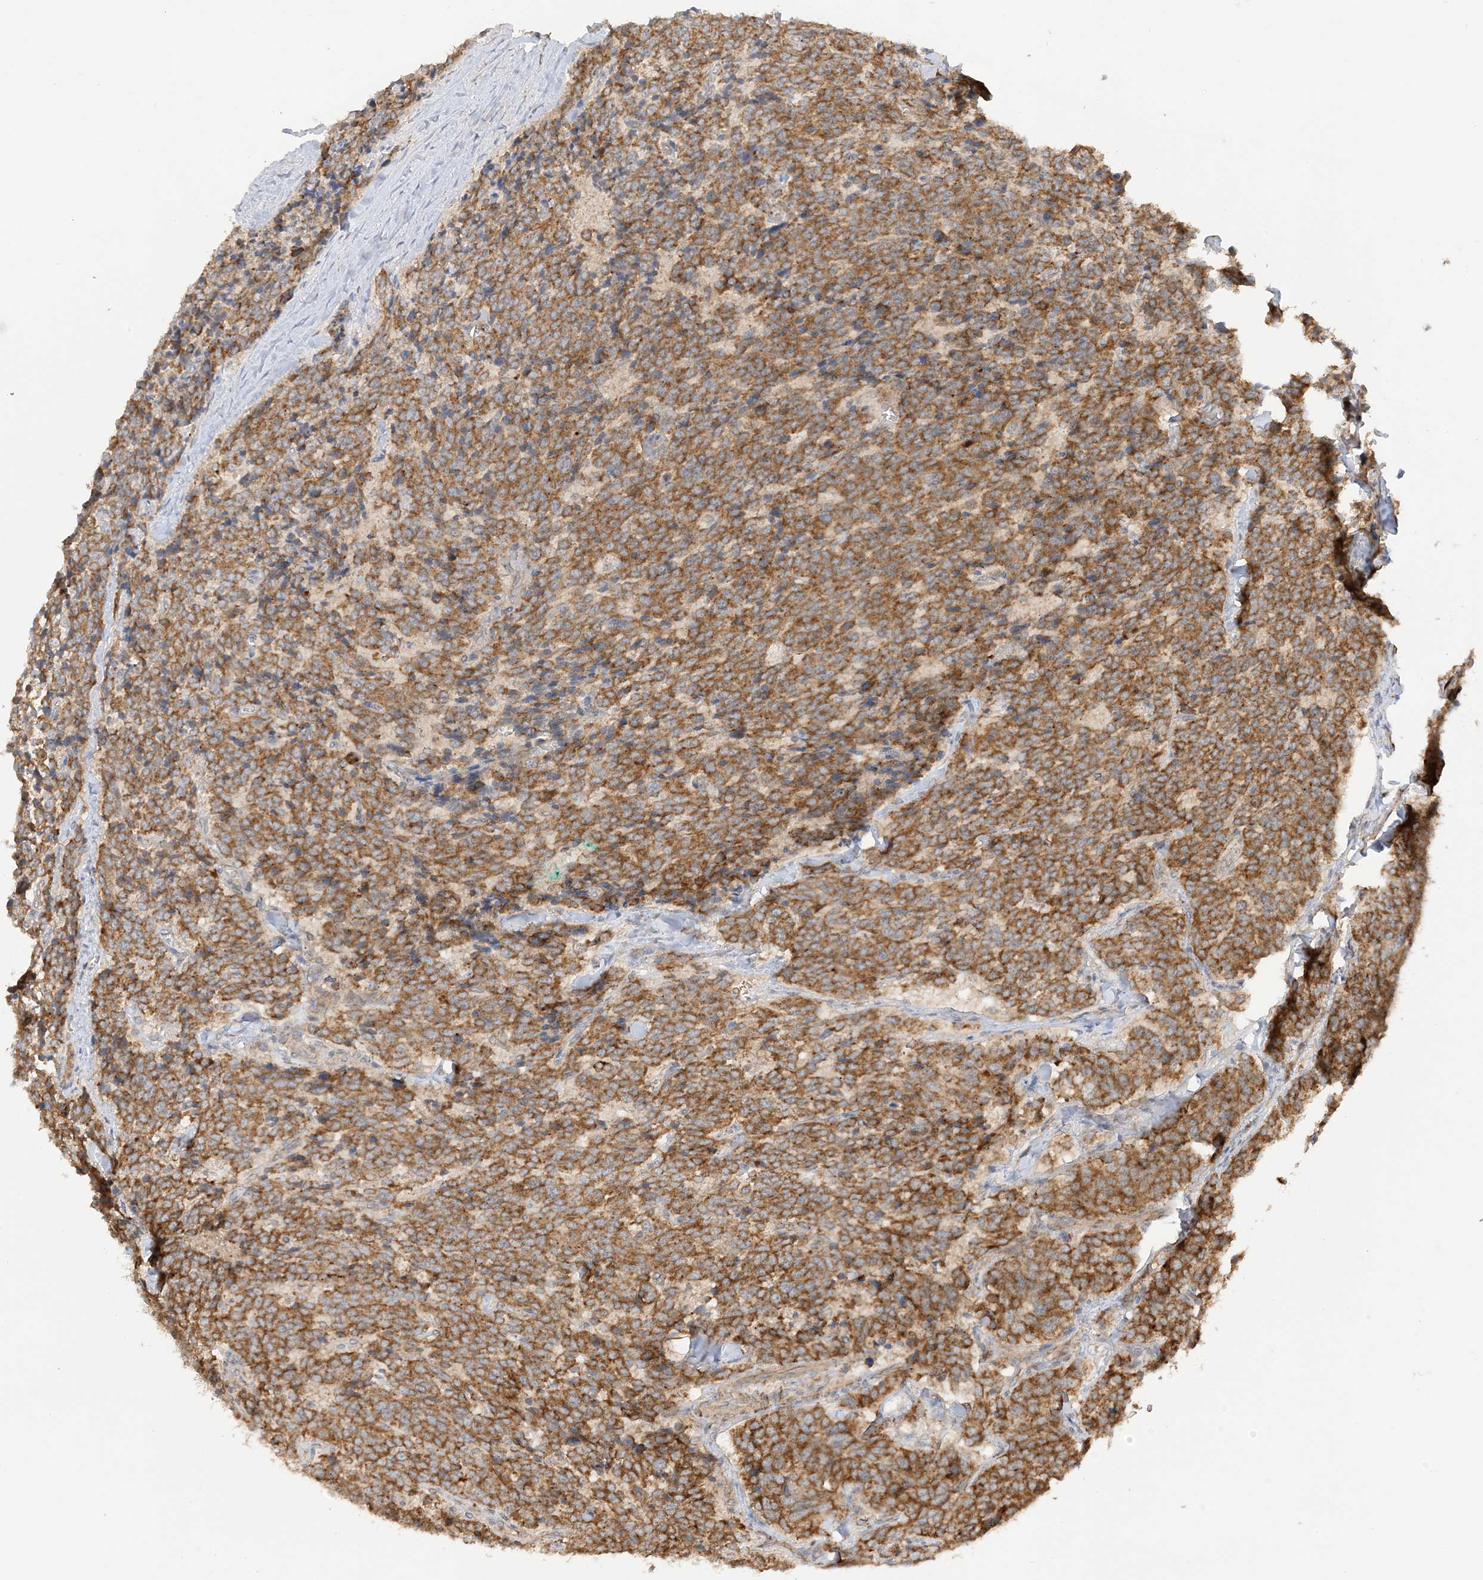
{"staining": {"intensity": "strong", "quantity": ">75%", "location": "cytoplasmic/membranous"}, "tissue": "carcinoid", "cell_type": "Tumor cells", "image_type": "cancer", "snomed": [{"axis": "morphology", "description": "Carcinoid, malignant, NOS"}, {"axis": "topography", "description": "Lung"}], "caption": "Human carcinoid stained with a protein marker exhibits strong staining in tumor cells.", "gene": "N4BP3", "patient": {"sex": "female", "age": 46}}